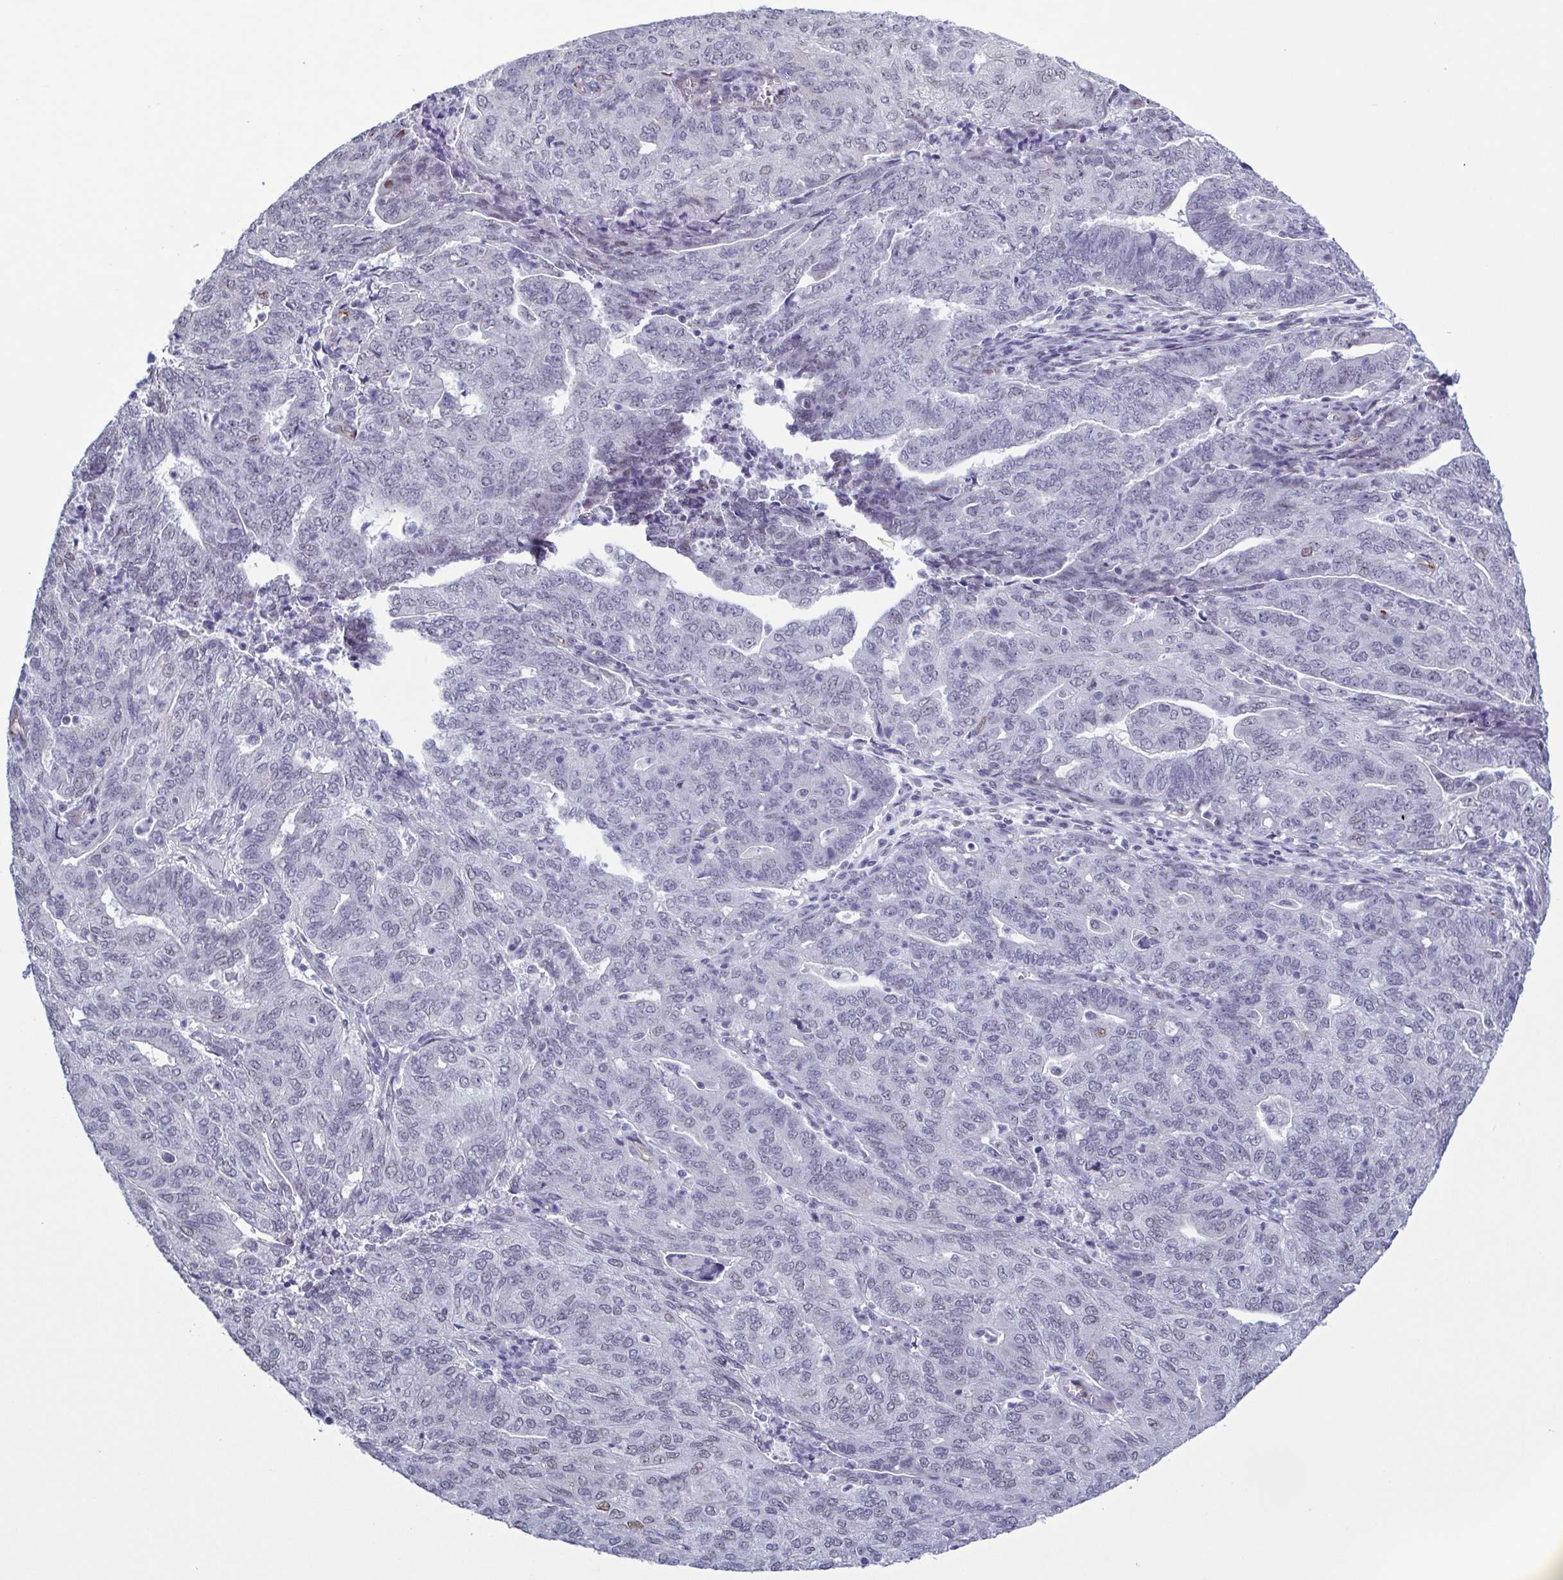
{"staining": {"intensity": "negative", "quantity": "none", "location": "none"}, "tissue": "endometrial cancer", "cell_type": "Tumor cells", "image_type": "cancer", "snomed": [{"axis": "morphology", "description": "Adenocarcinoma, NOS"}, {"axis": "topography", "description": "Endometrium"}], "caption": "There is no significant staining in tumor cells of endometrial cancer.", "gene": "TMEM92", "patient": {"sex": "female", "age": 82}}